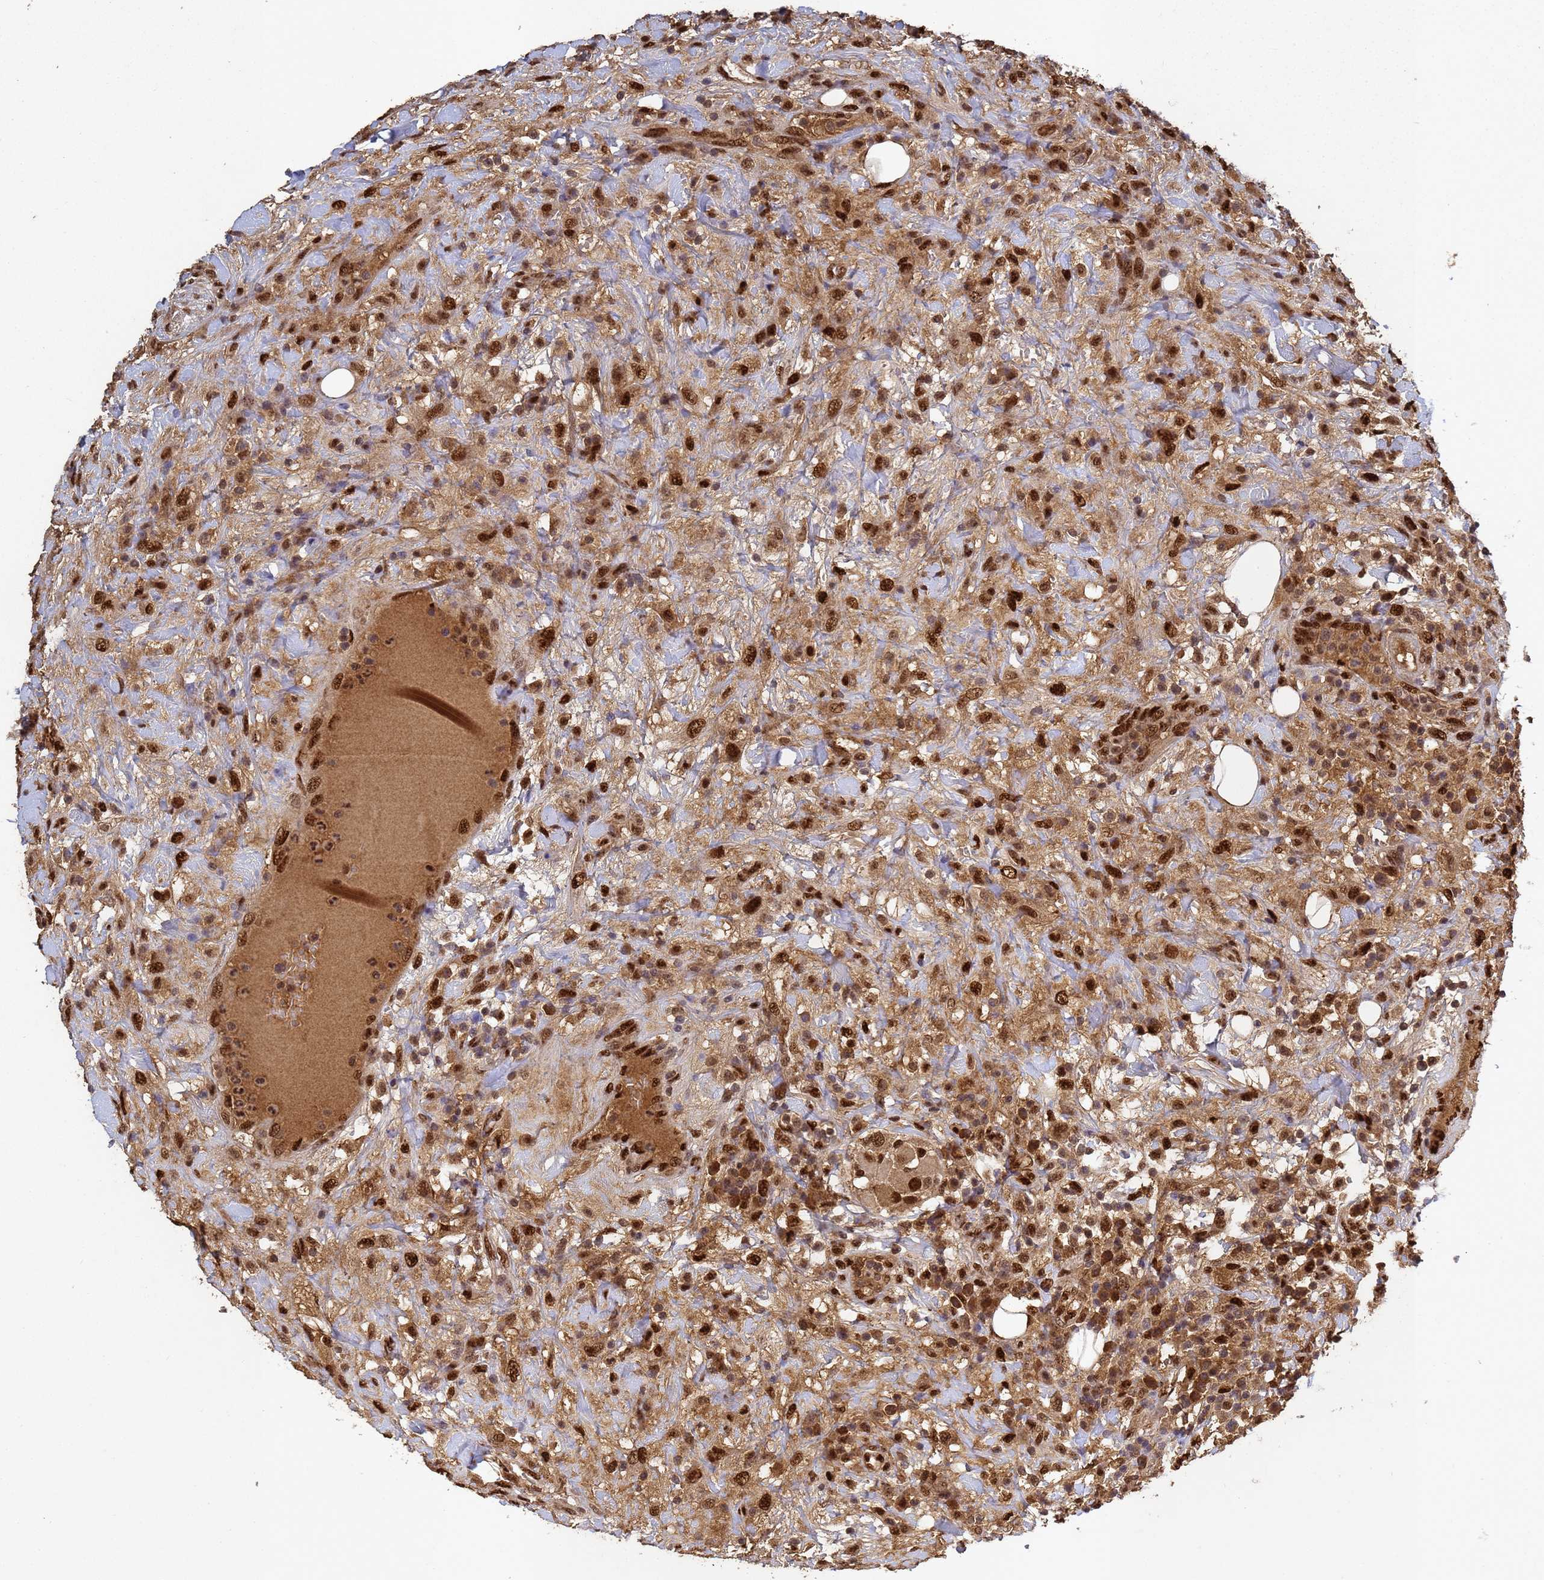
{"staining": {"intensity": "strong", "quantity": "25%-75%", "location": "nuclear"}, "tissue": "lymphoma", "cell_type": "Tumor cells", "image_type": "cancer", "snomed": [{"axis": "morphology", "description": "Malignant lymphoma, non-Hodgkin's type, High grade"}, {"axis": "topography", "description": "Colon"}], "caption": "High-magnification brightfield microscopy of high-grade malignant lymphoma, non-Hodgkin's type stained with DAB (brown) and counterstained with hematoxylin (blue). tumor cells exhibit strong nuclear positivity is seen in approximately25%-75% of cells.", "gene": "SECISBP2", "patient": {"sex": "female", "age": 53}}